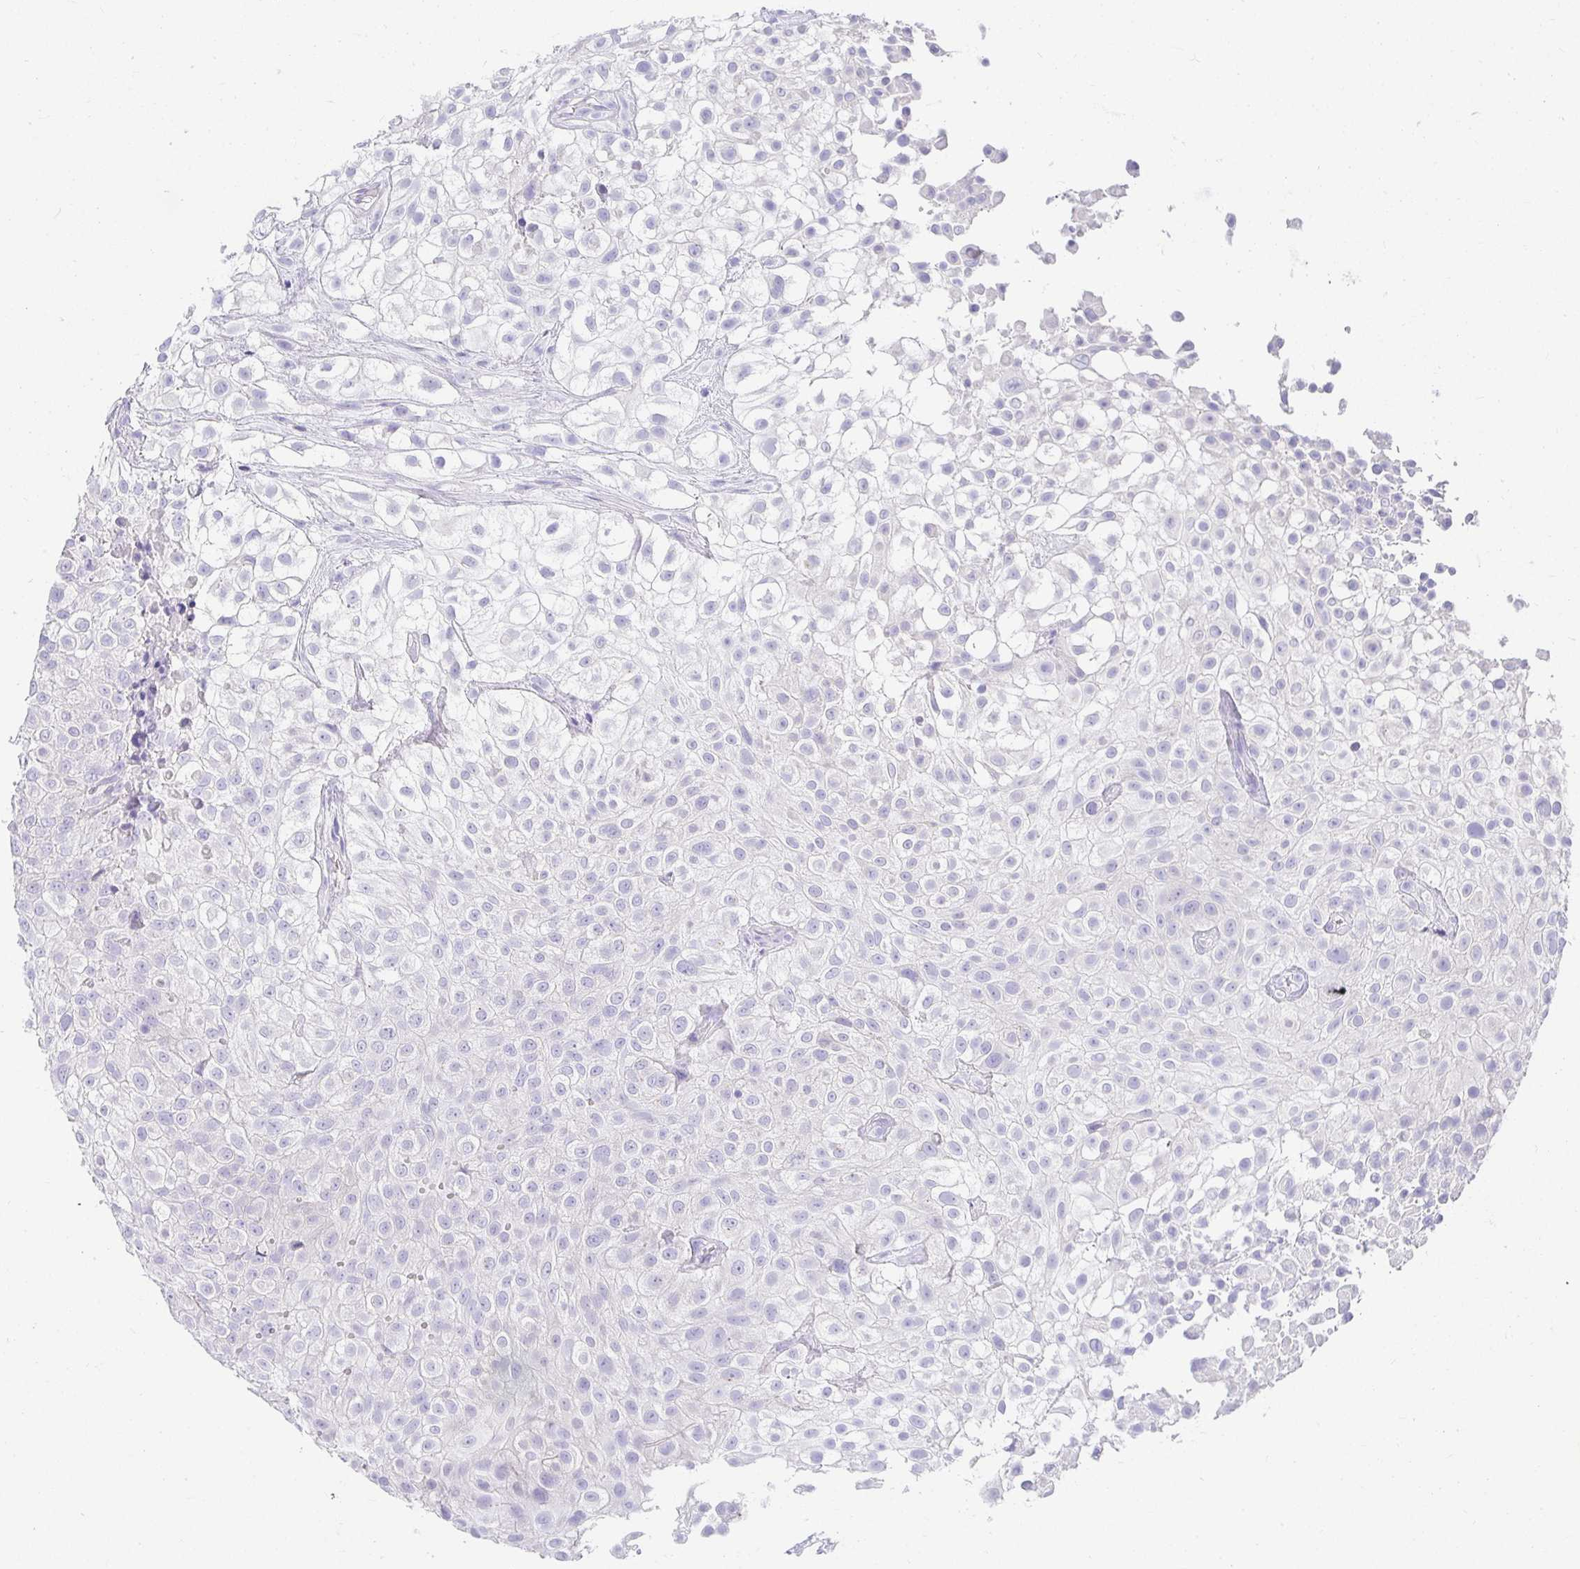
{"staining": {"intensity": "negative", "quantity": "none", "location": "none"}, "tissue": "urothelial cancer", "cell_type": "Tumor cells", "image_type": "cancer", "snomed": [{"axis": "morphology", "description": "Urothelial carcinoma, High grade"}, {"axis": "topography", "description": "Urinary bladder"}], "caption": "A photomicrograph of urothelial carcinoma (high-grade) stained for a protein displays no brown staining in tumor cells. Nuclei are stained in blue.", "gene": "CHAT", "patient": {"sex": "male", "age": 56}}